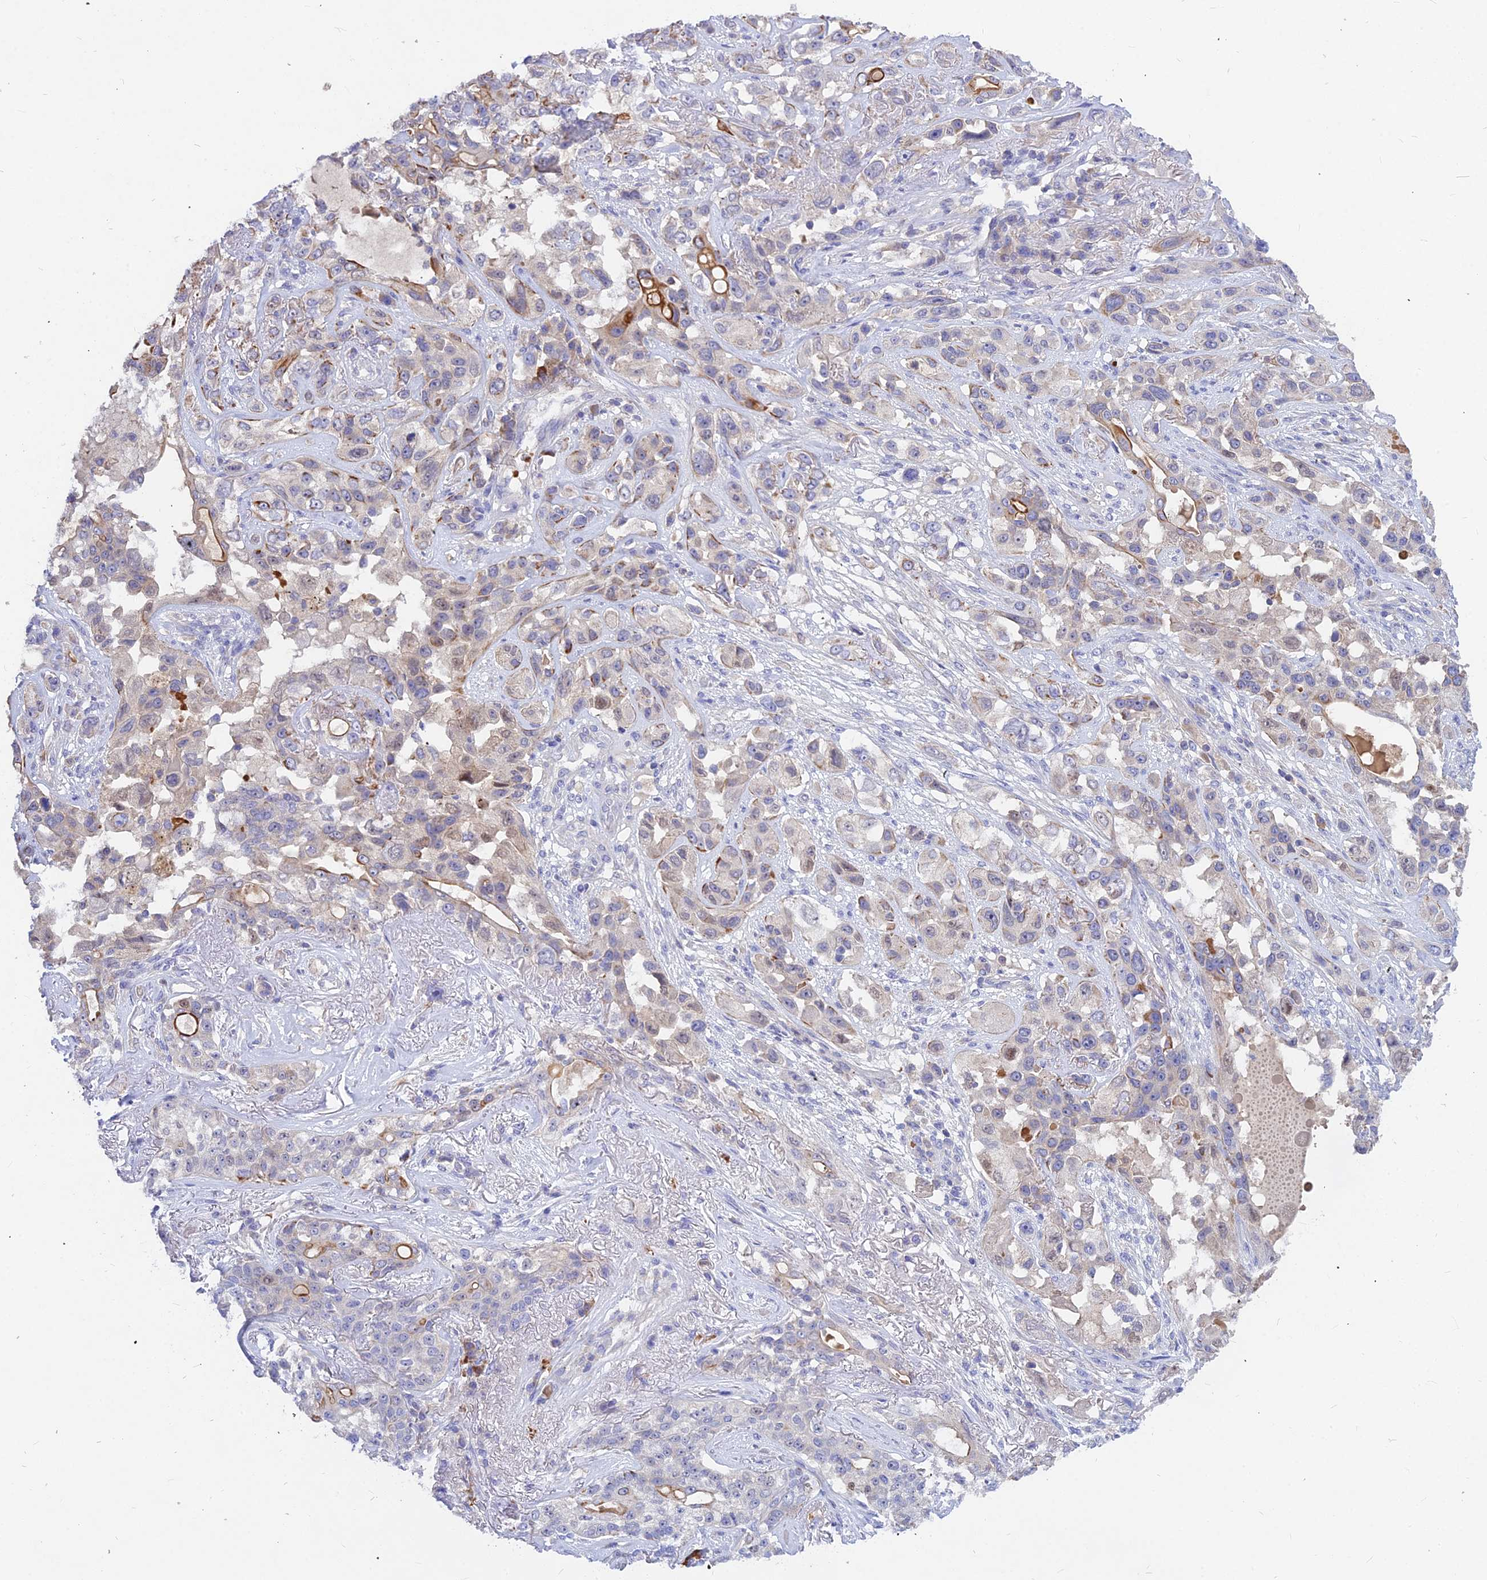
{"staining": {"intensity": "moderate", "quantity": "<25%", "location": "cytoplasmic/membranous"}, "tissue": "lung cancer", "cell_type": "Tumor cells", "image_type": "cancer", "snomed": [{"axis": "morphology", "description": "Squamous cell carcinoma, NOS"}, {"axis": "topography", "description": "Lung"}], "caption": "Immunohistochemistry (IHC) micrograph of neoplastic tissue: lung squamous cell carcinoma stained using immunohistochemistry (IHC) exhibits low levels of moderate protein expression localized specifically in the cytoplasmic/membranous of tumor cells, appearing as a cytoplasmic/membranous brown color.", "gene": "DMRTA1", "patient": {"sex": "female", "age": 70}}